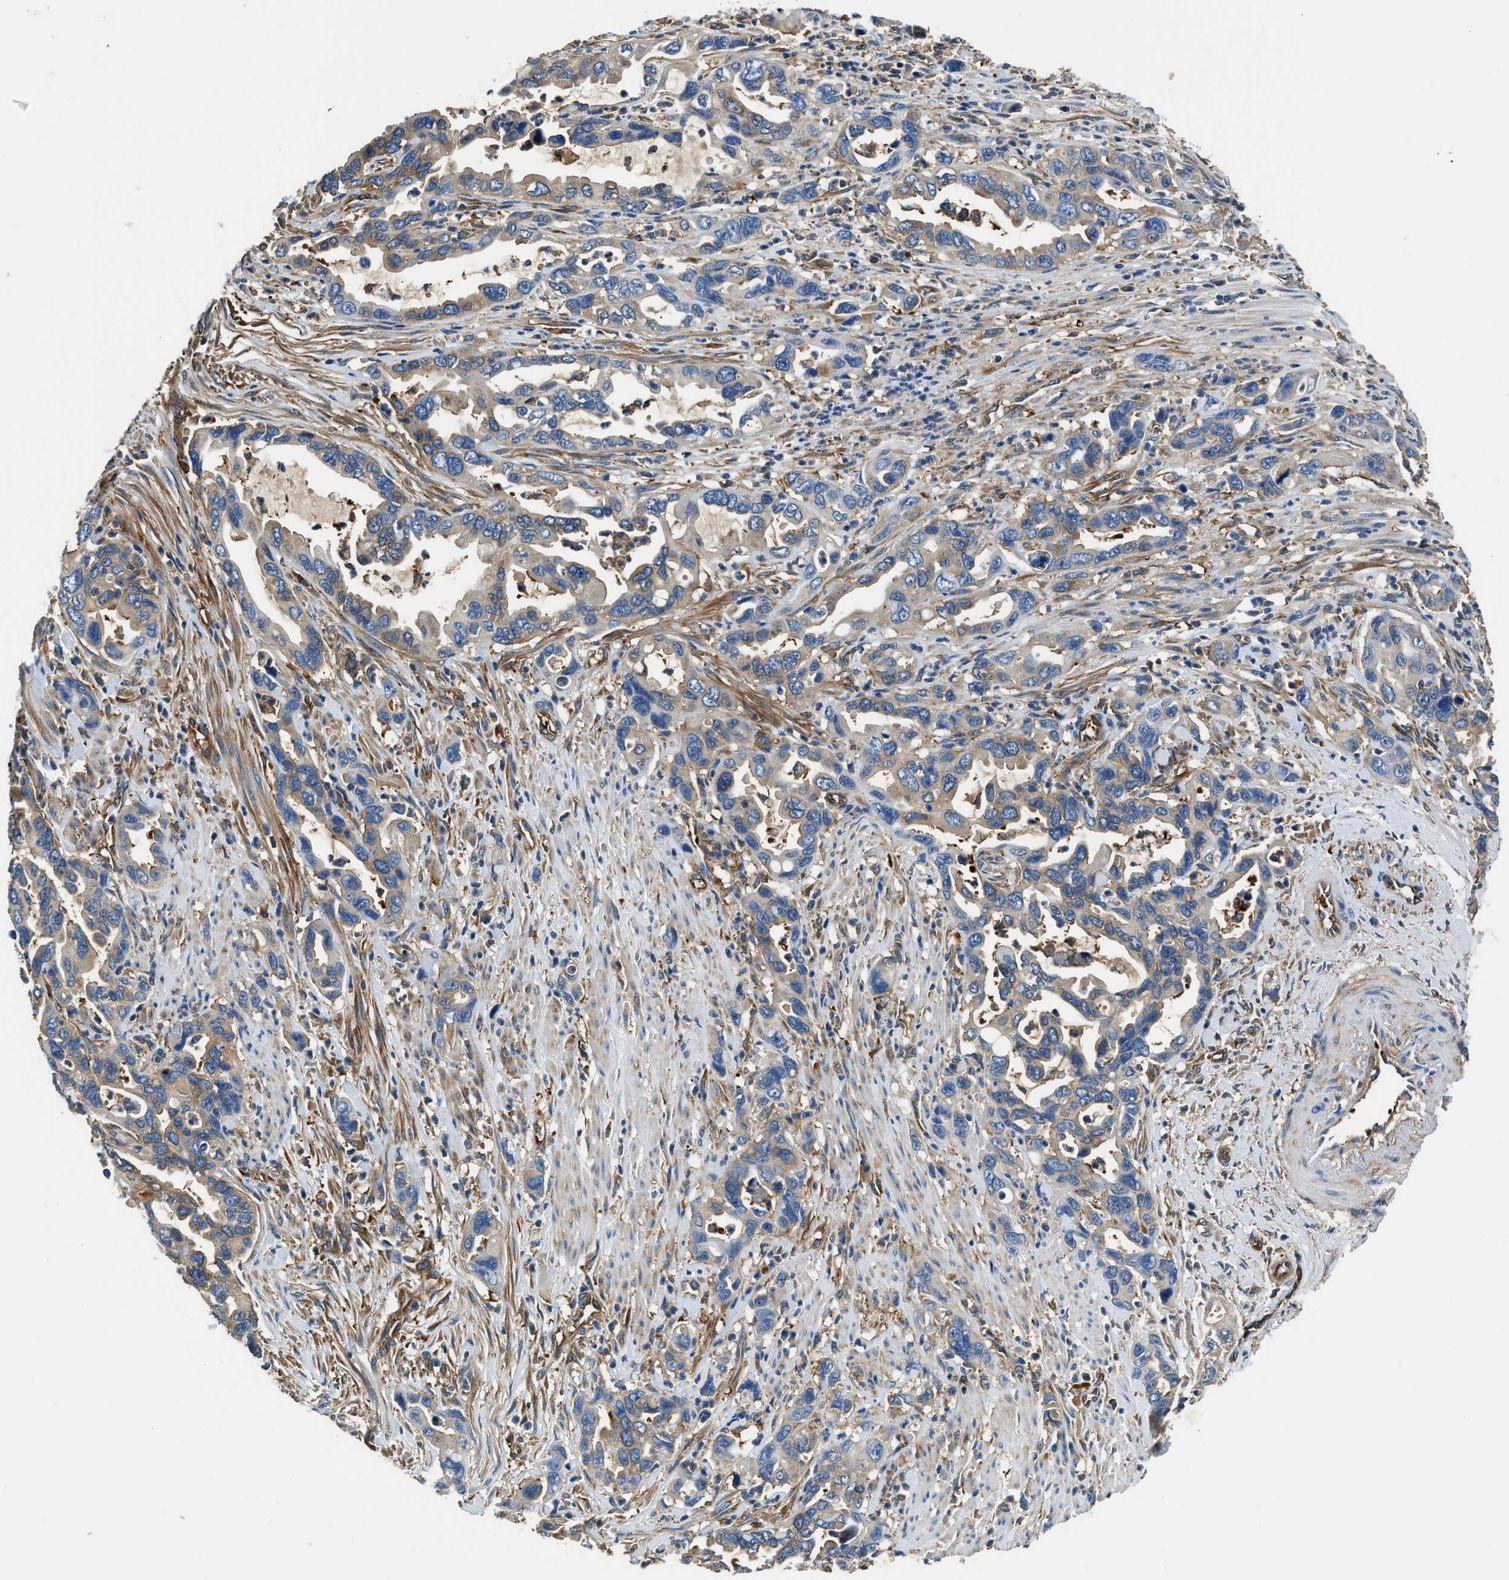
{"staining": {"intensity": "weak", "quantity": "25%-75%", "location": "cytoplasmic/membranous"}, "tissue": "pancreatic cancer", "cell_type": "Tumor cells", "image_type": "cancer", "snomed": [{"axis": "morphology", "description": "Adenocarcinoma, NOS"}, {"axis": "topography", "description": "Pancreas"}], "caption": "Weak cytoplasmic/membranous staining for a protein is present in about 25%-75% of tumor cells of pancreatic cancer using immunohistochemistry (IHC).", "gene": "EEA1", "patient": {"sex": "female", "age": 70}}